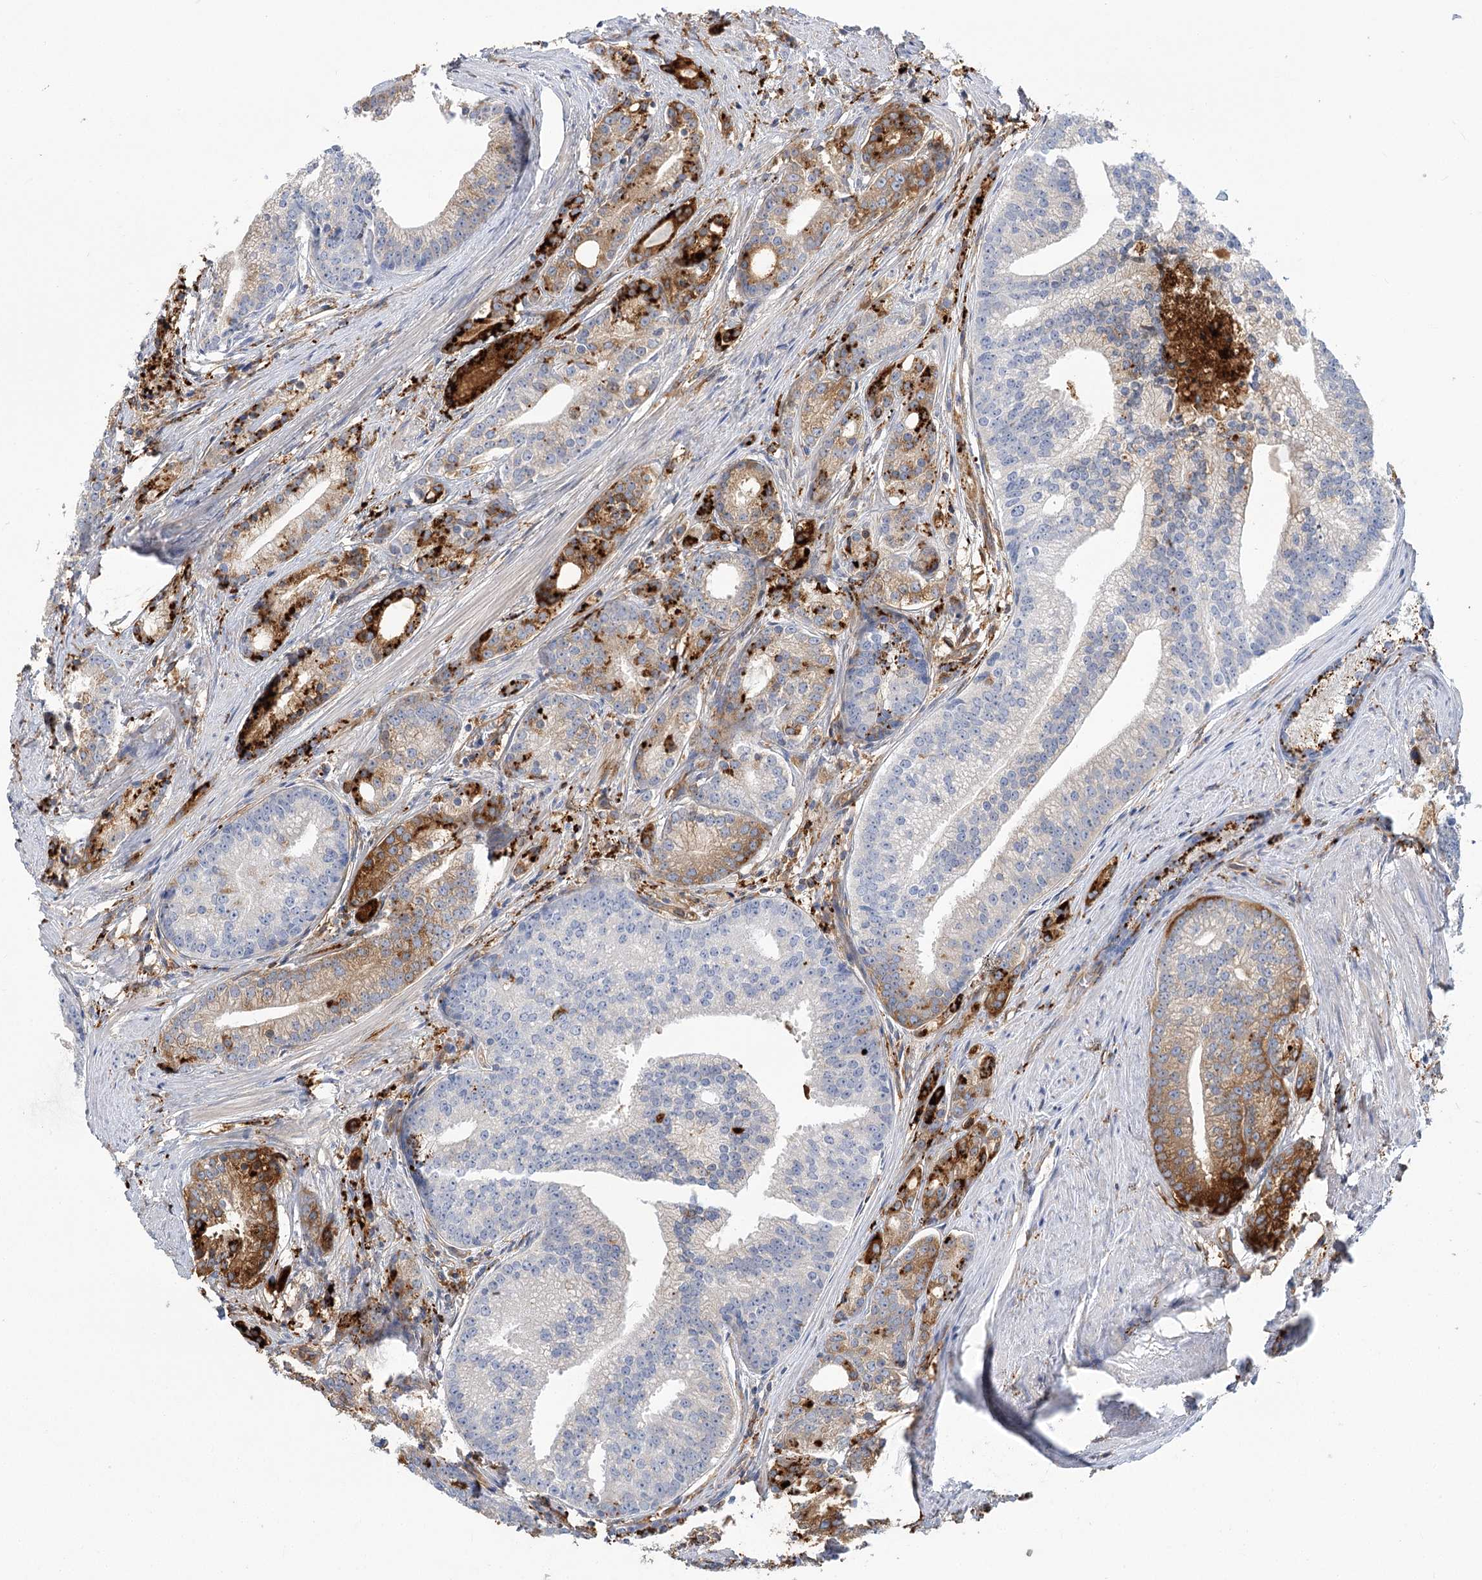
{"staining": {"intensity": "strong", "quantity": "25%-75%", "location": "cytoplasmic/membranous"}, "tissue": "prostate cancer", "cell_type": "Tumor cells", "image_type": "cancer", "snomed": [{"axis": "morphology", "description": "Adenocarcinoma, Low grade"}, {"axis": "topography", "description": "Prostate"}], "caption": "Prostate cancer stained with immunohistochemistry exhibits strong cytoplasmic/membranous staining in approximately 25%-75% of tumor cells.", "gene": "GUSB", "patient": {"sex": "male", "age": 71}}